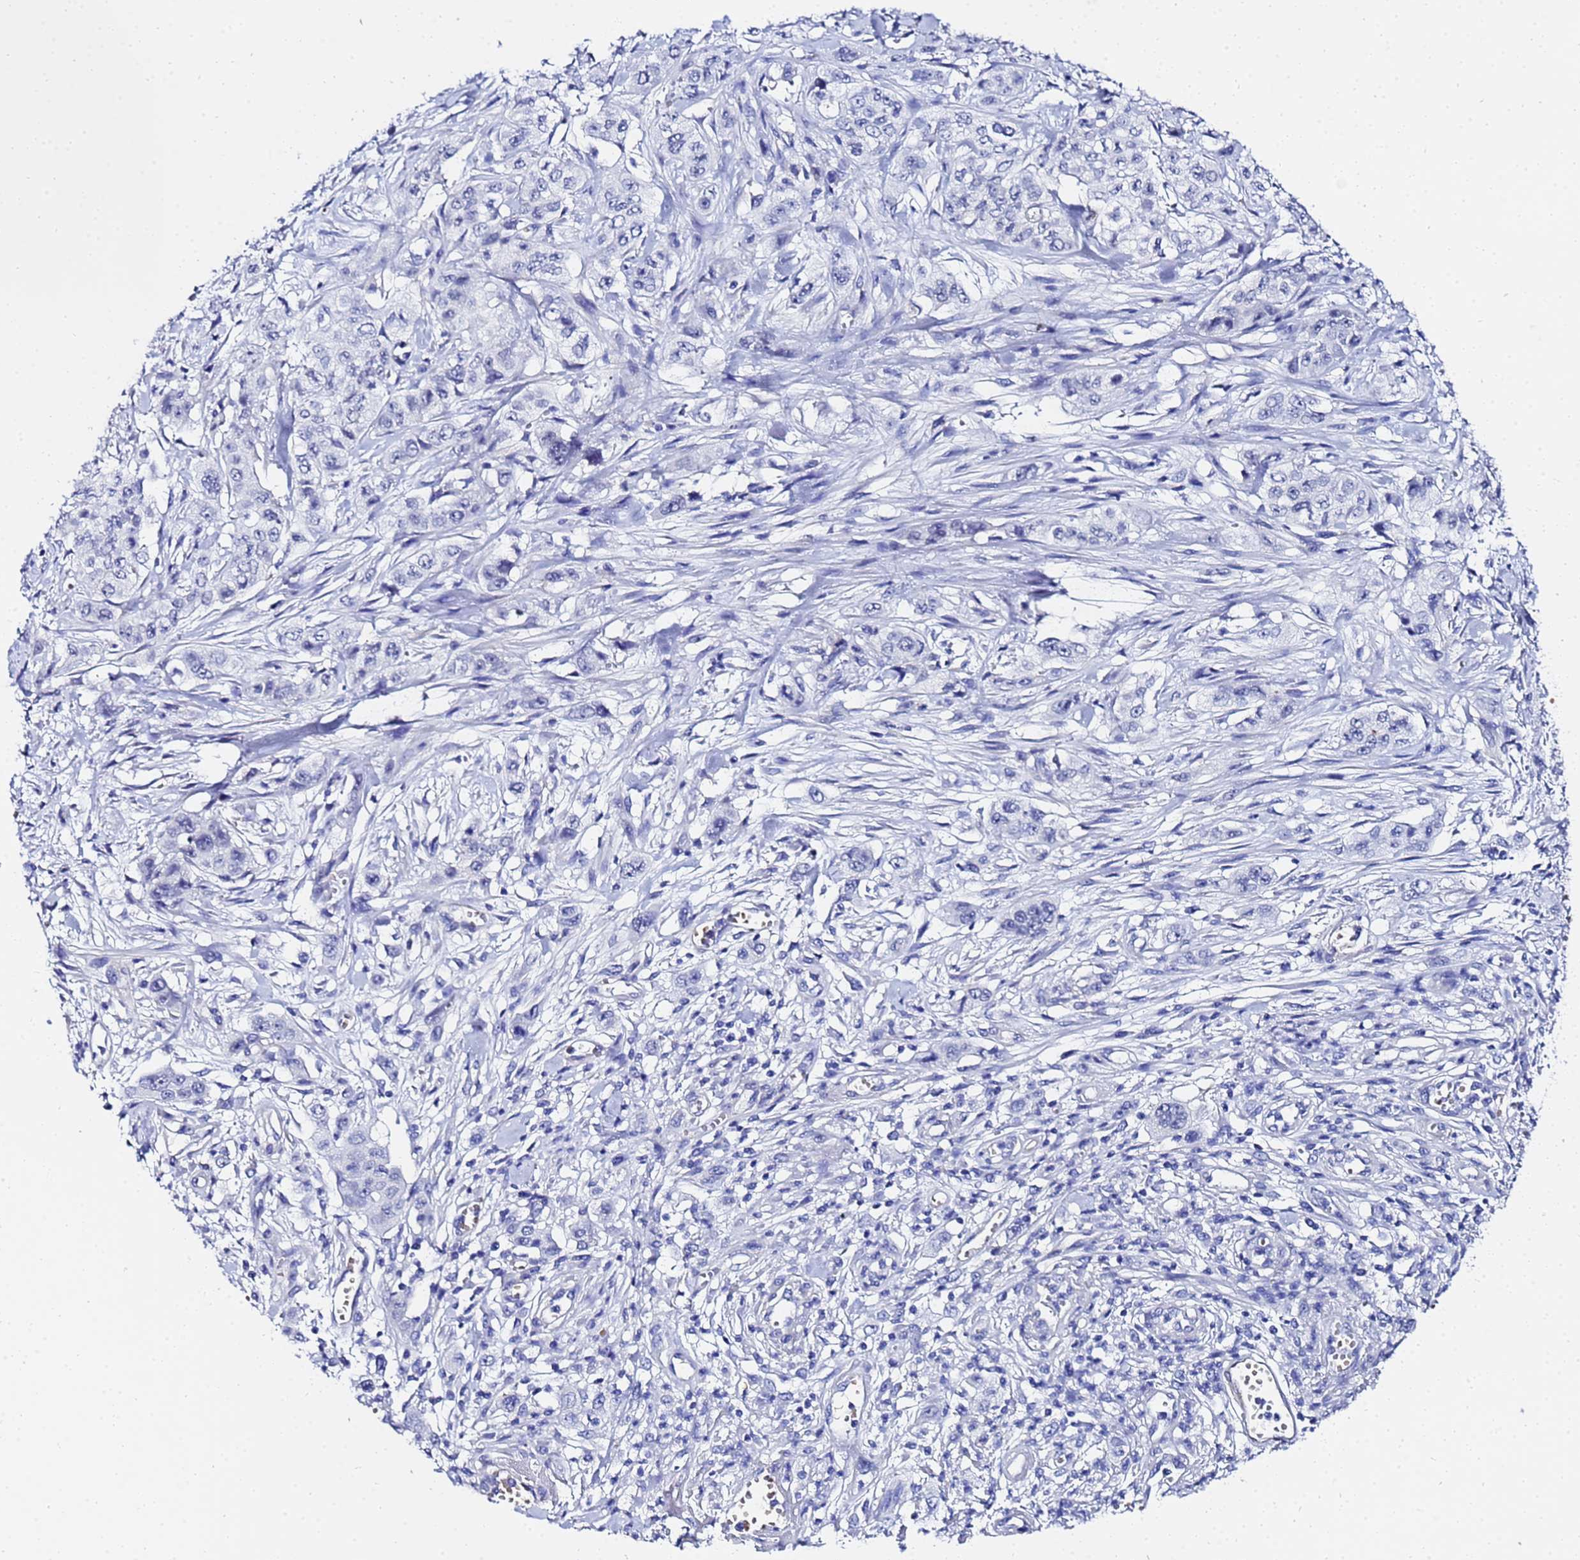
{"staining": {"intensity": "negative", "quantity": "none", "location": "none"}, "tissue": "stomach cancer", "cell_type": "Tumor cells", "image_type": "cancer", "snomed": [{"axis": "morphology", "description": "Adenocarcinoma, NOS"}, {"axis": "topography", "description": "Stomach, upper"}], "caption": "Tumor cells show no significant staining in stomach cancer (adenocarcinoma).", "gene": "ZNF26", "patient": {"sex": "male", "age": 62}}